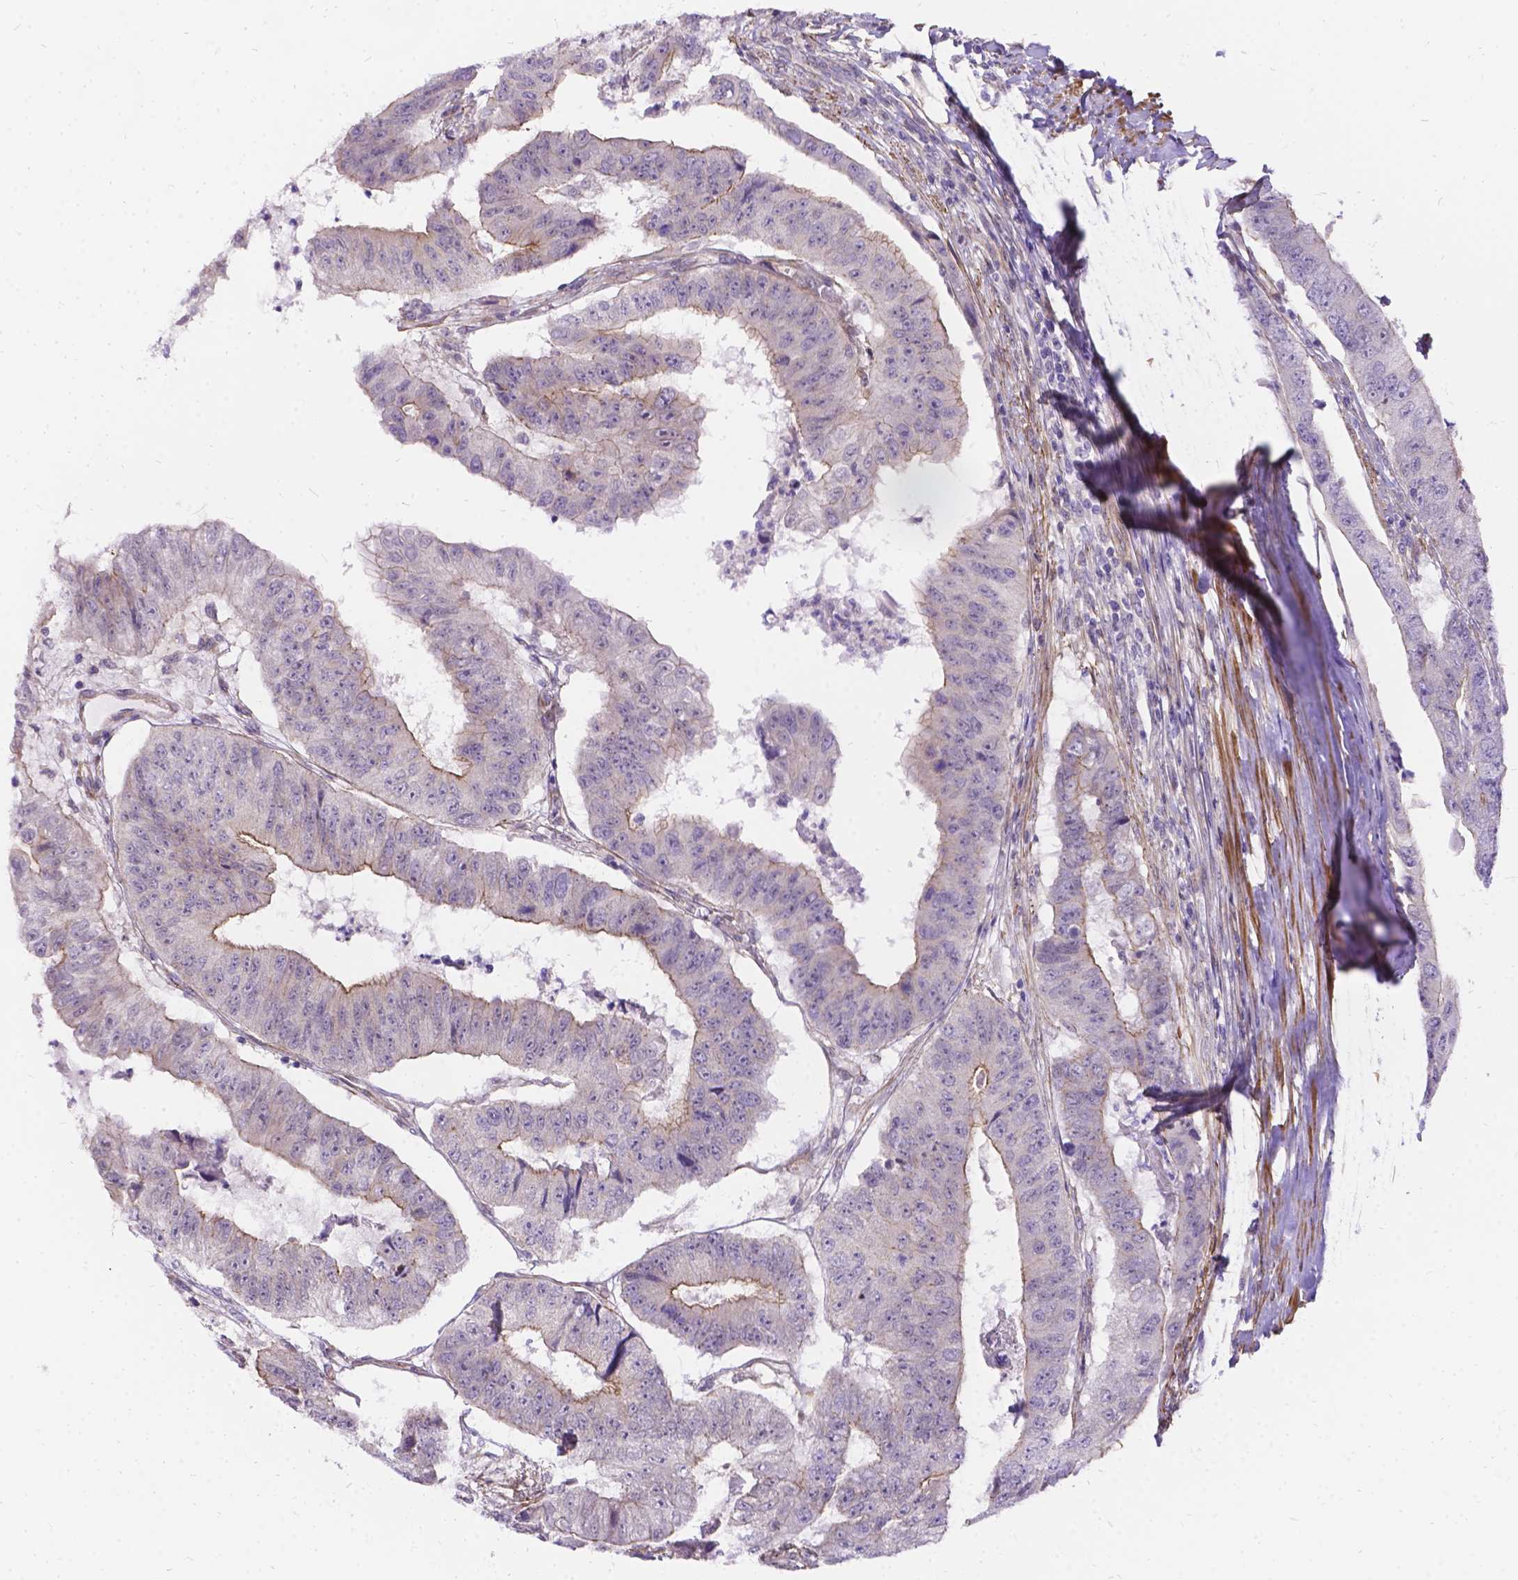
{"staining": {"intensity": "weak", "quantity": "<25%", "location": "cytoplasmic/membranous"}, "tissue": "colorectal cancer", "cell_type": "Tumor cells", "image_type": "cancer", "snomed": [{"axis": "morphology", "description": "Adenocarcinoma, NOS"}, {"axis": "topography", "description": "Colon"}], "caption": "IHC micrograph of human colorectal cancer (adenocarcinoma) stained for a protein (brown), which displays no staining in tumor cells.", "gene": "PALS1", "patient": {"sex": "female", "age": 67}}